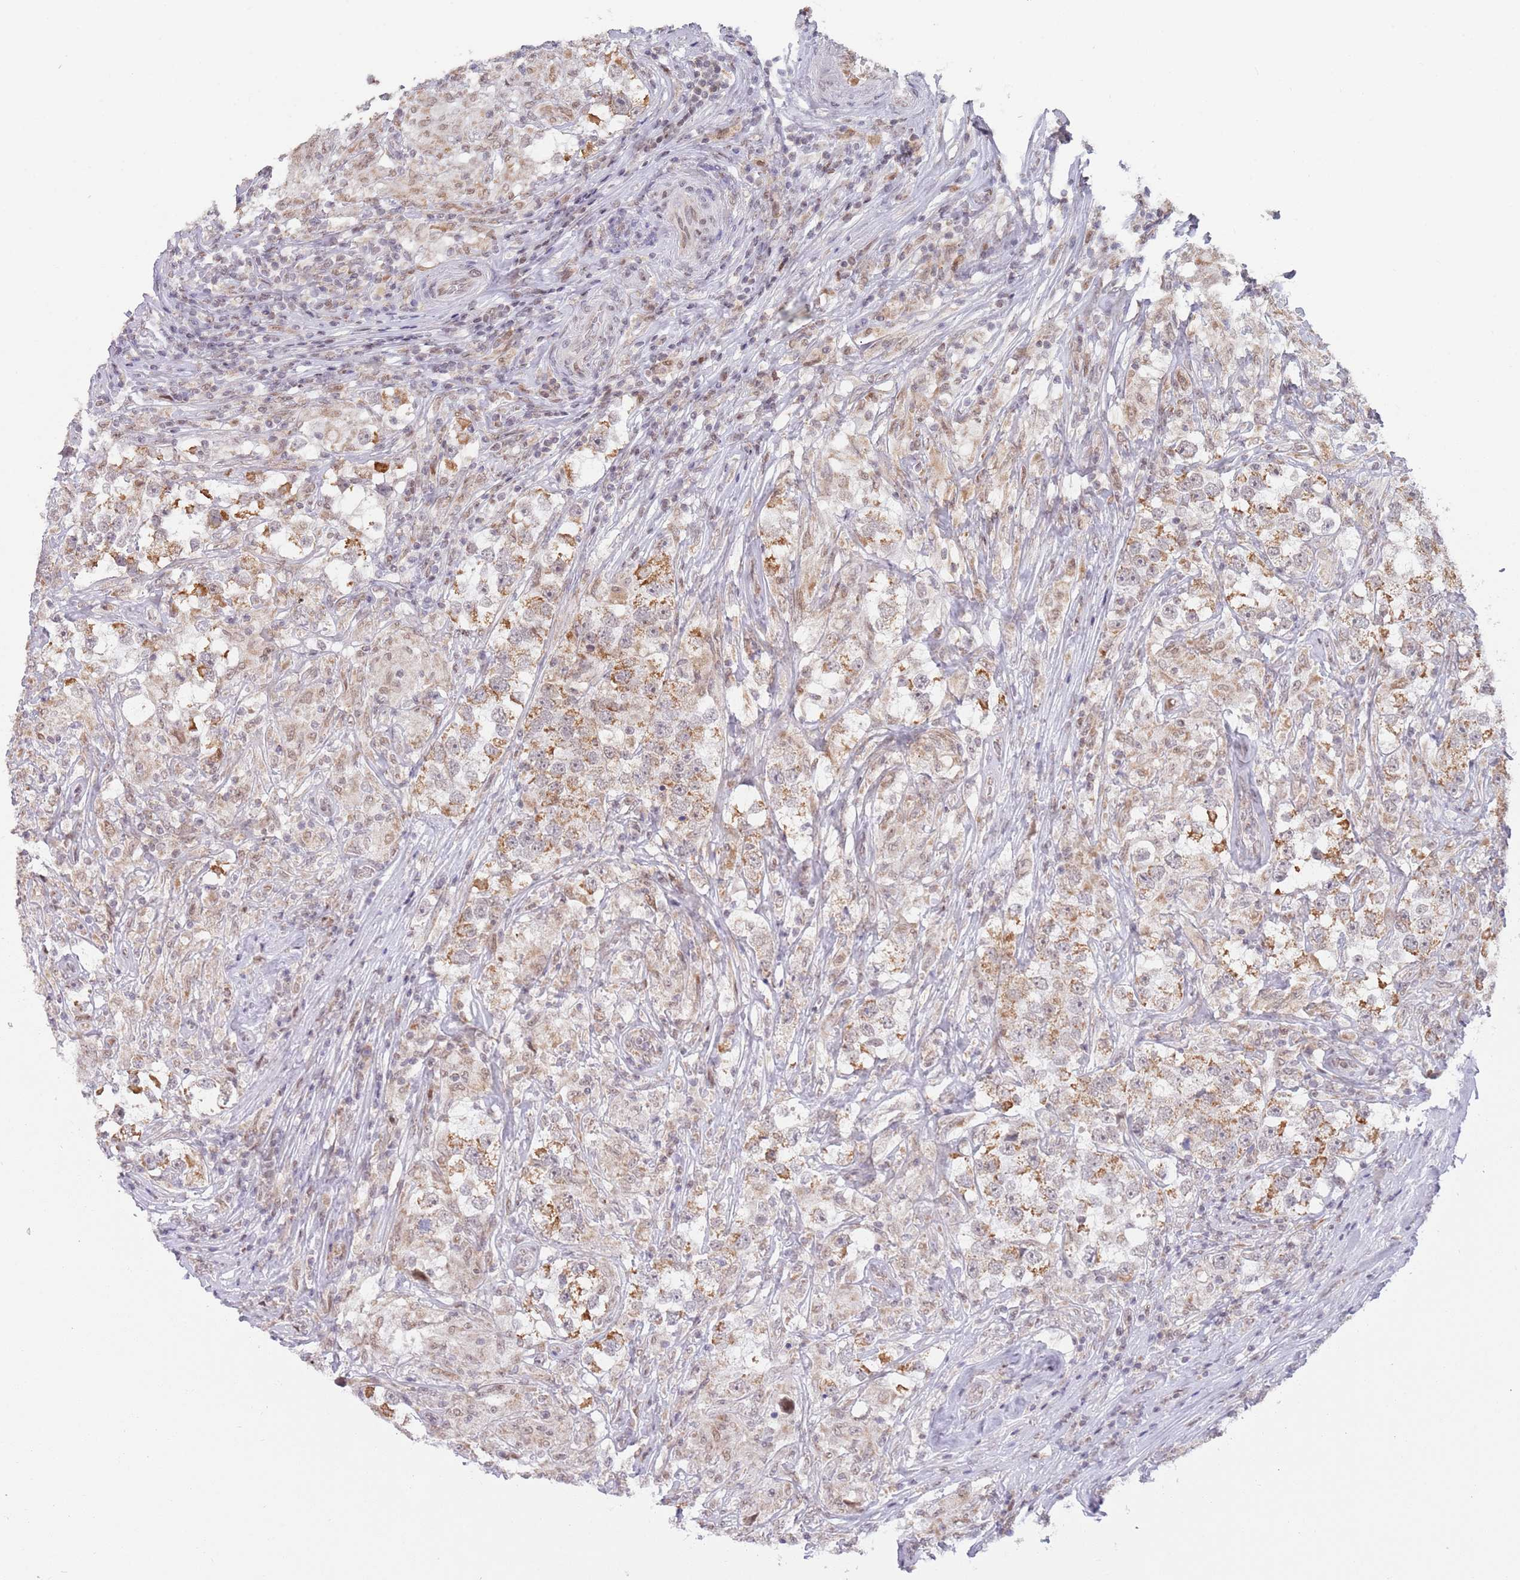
{"staining": {"intensity": "moderate", "quantity": ">75%", "location": "cytoplasmic/membranous"}, "tissue": "testis cancer", "cell_type": "Tumor cells", "image_type": "cancer", "snomed": [{"axis": "morphology", "description": "Seminoma, NOS"}, {"axis": "topography", "description": "Testis"}], "caption": "About >75% of tumor cells in human testis seminoma show moderate cytoplasmic/membranous protein expression as visualized by brown immunohistochemical staining.", "gene": "TIMM13", "patient": {"sex": "male", "age": 46}}